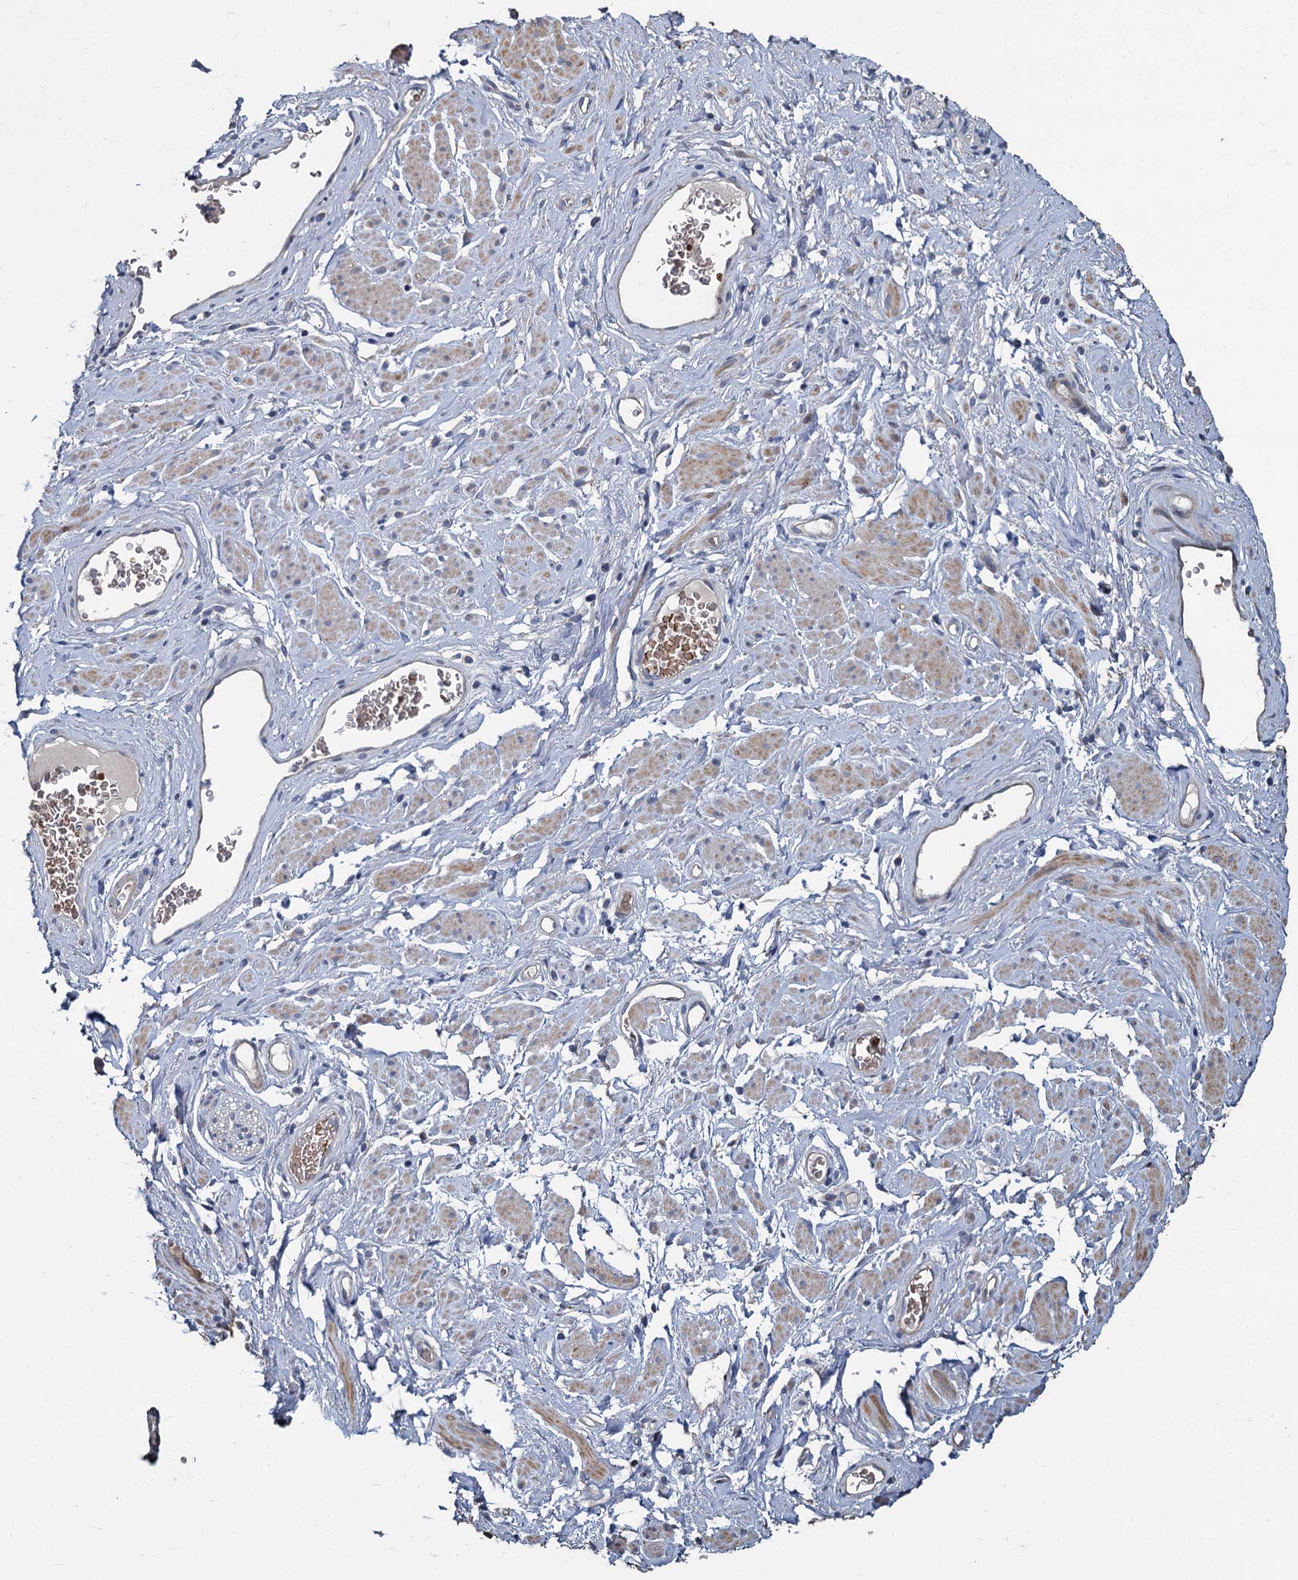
{"staining": {"intensity": "weak", "quantity": "<25%", "location": "cytoplasmic/membranous"}, "tissue": "adipose tissue", "cell_type": "Adipocytes", "image_type": "normal", "snomed": [{"axis": "morphology", "description": "Normal tissue, NOS"}, {"axis": "morphology", "description": "Adenocarcinoma, NOS"}, {"axis": "topography", "description": "Rectum"}, {"axis": "topography", "description": "Vagina"}, {"axis": "topography", "description": "Peripheral nerve tissue"}], "caption": "A high-resolution photomicrograph shows immunohistochemistry staining of normal adipose tissue, which shows no significant staining in adipocytes. (DAB immunohistochemistry (IHC), high magnification).", "gene": "TCTN2", "patient": {"sex": "female", "age": 71}}